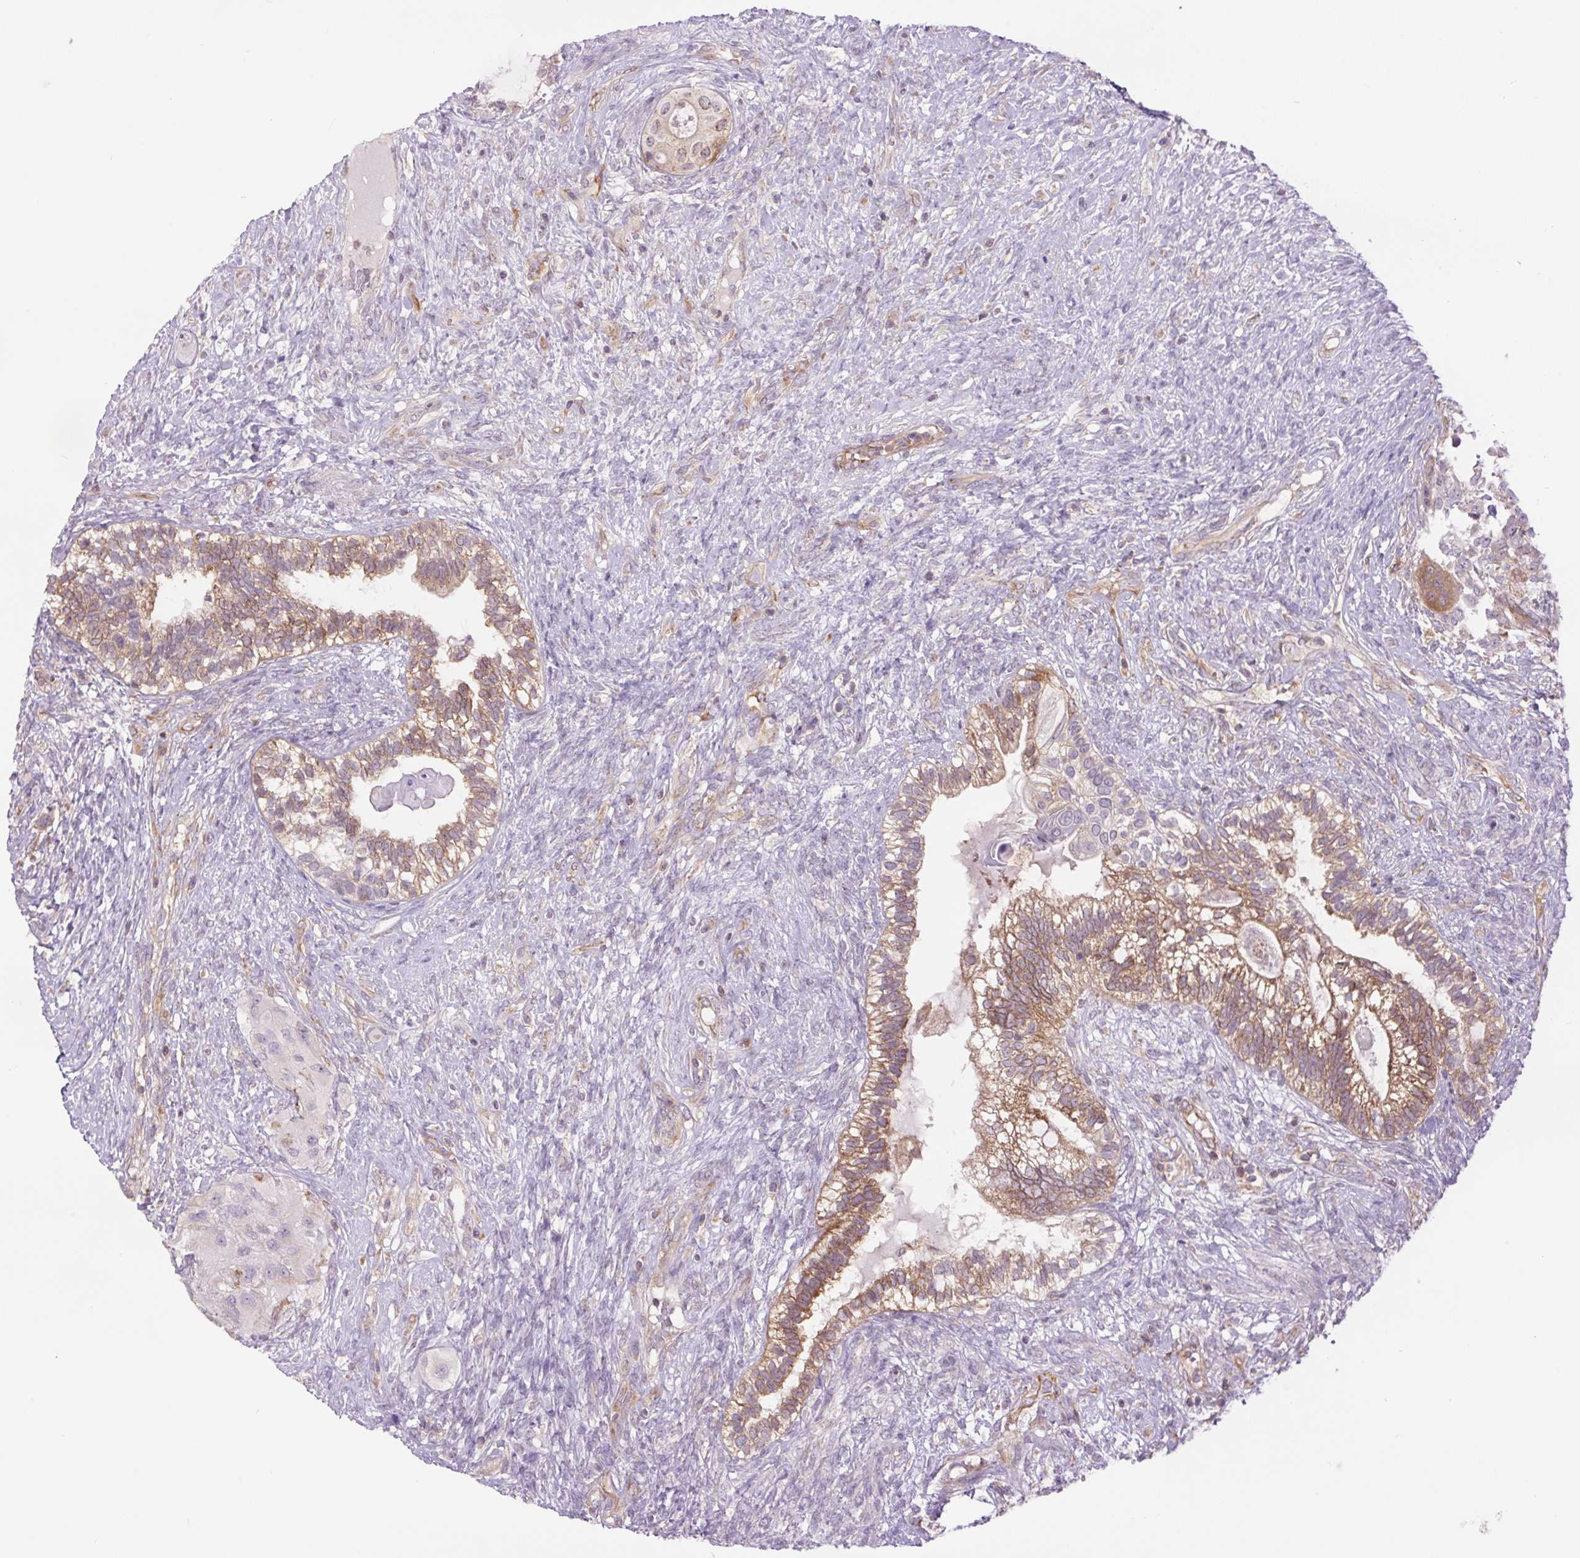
{"staining": {"intensity": "moderate", "quantity": "25%-75%", "location": "cytoplasmic/membranous"}, "tissue": "testis cancer", "cell_type": "Tumor cells", "image_type": "cancer", "snomed": [{"axis": "morphology", "description": "Seminoma, NOS"}, {"axis": "morphology", "description": "Carcinoma, Embryonal, NOS"}, {"axis": "topography", "description": "Testis"}], "caption": "Immunohistochemistry of human testis cancer exhibits medium levels of moderate cytoplasmic/membranous staining in approximately 25%-75% of tumor cells. (IHC, brightfield microscopy, high magnification).", "gene": "MINK1", "patient": {"sex": "male", "age": 41}}